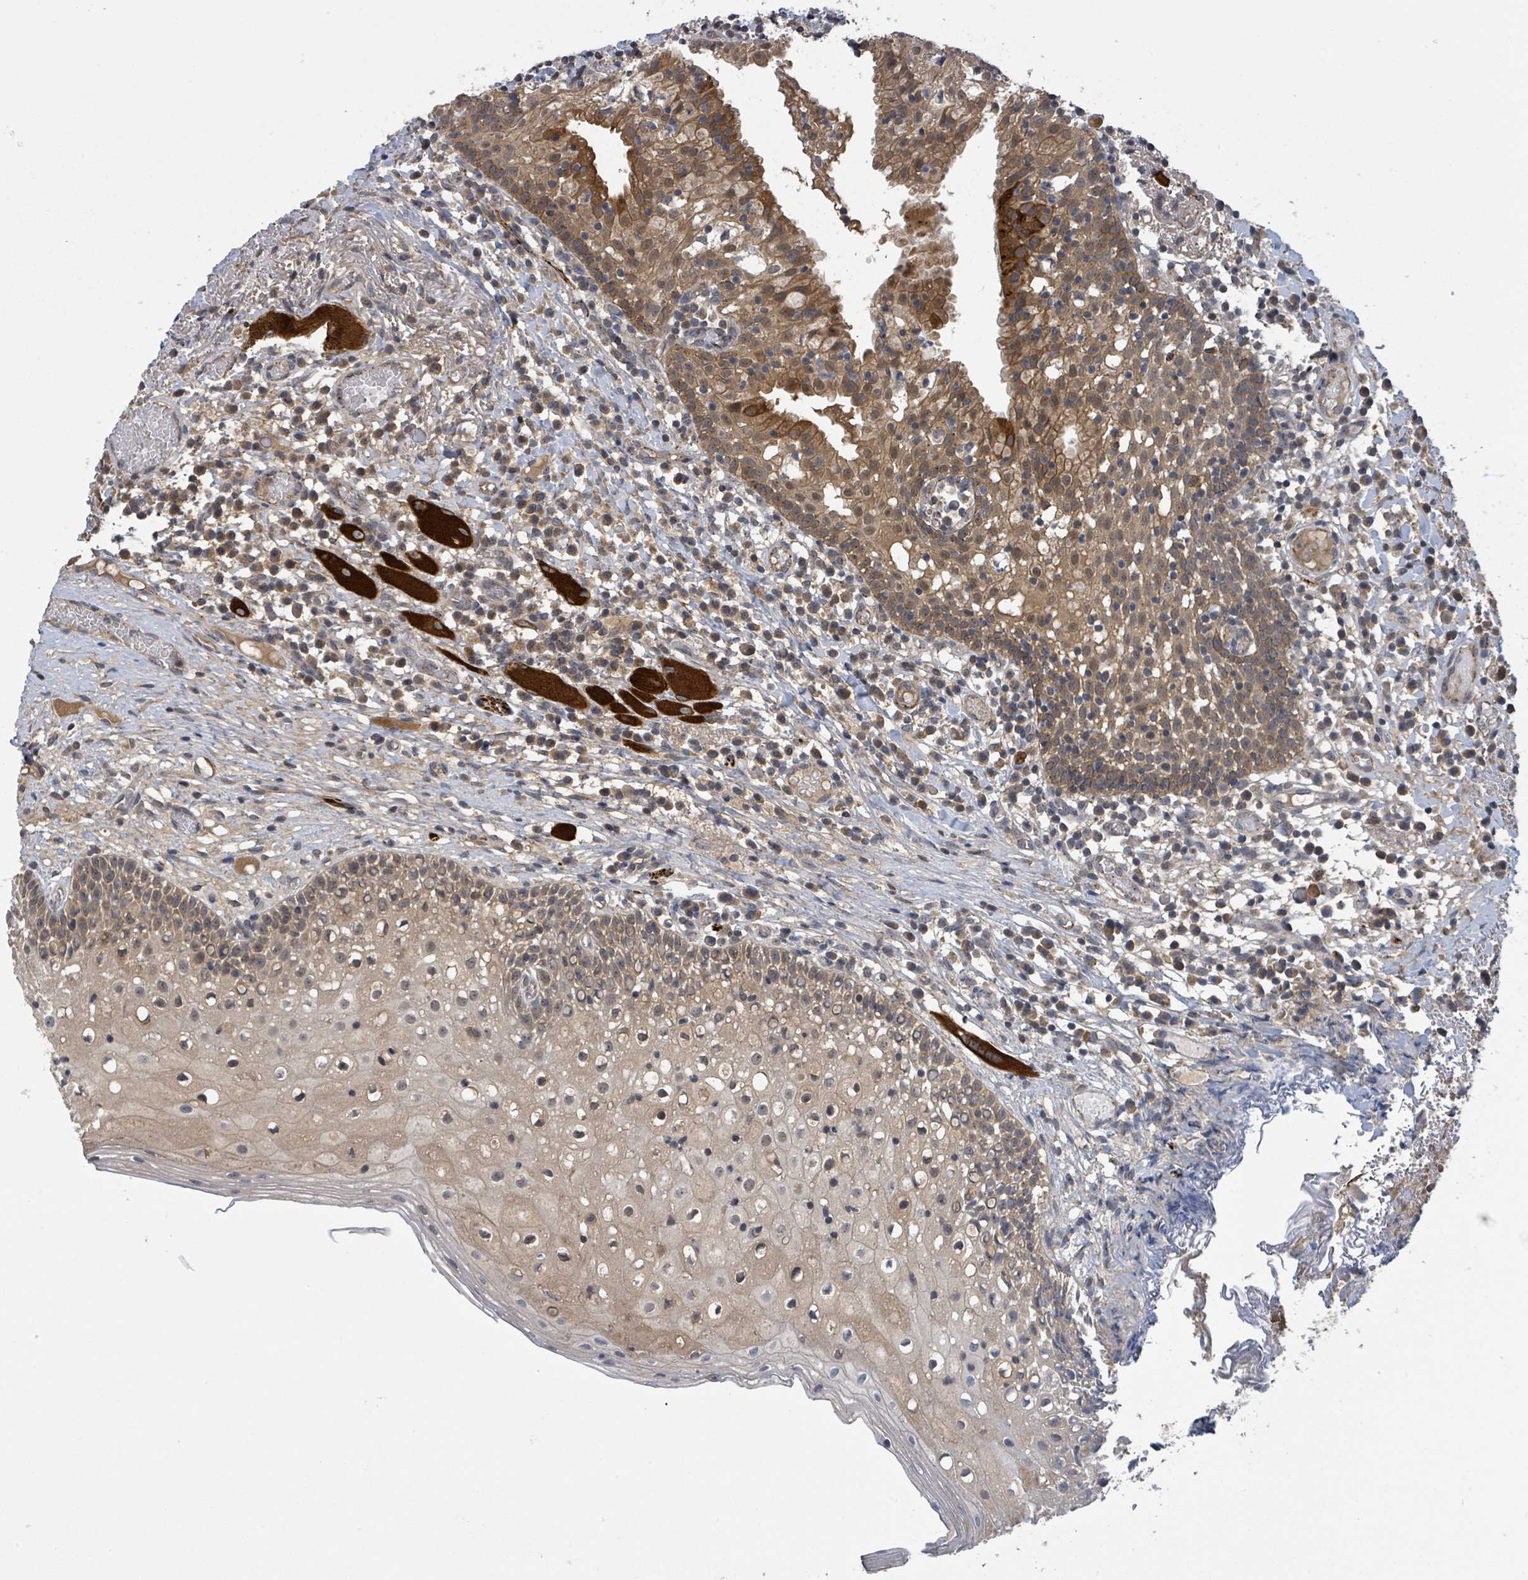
{"staining": {"intensity": "moderate", "quantity": ">75%", "location": "cytoplasmic/membranous,nuclear"}, "tissue": "oral mucosa", "cell_type": "Squamous epithelial cells", "image_type": "normal", "snomed": [{"axis": "morphology", "description": "Normal tissue, NOS"}, {"axis": "topography", "description": "Oral tissue"}], "caption": "This micrograph shows immunohistochemistry staining of normal human oral mucosa, with medium moderate cytoplasmic/membranous,nuclear positivity in approximately >75% of squamous epithelial cells.", "gene": "CCDC121", "patient": {"sex": "male", "age": 60}}